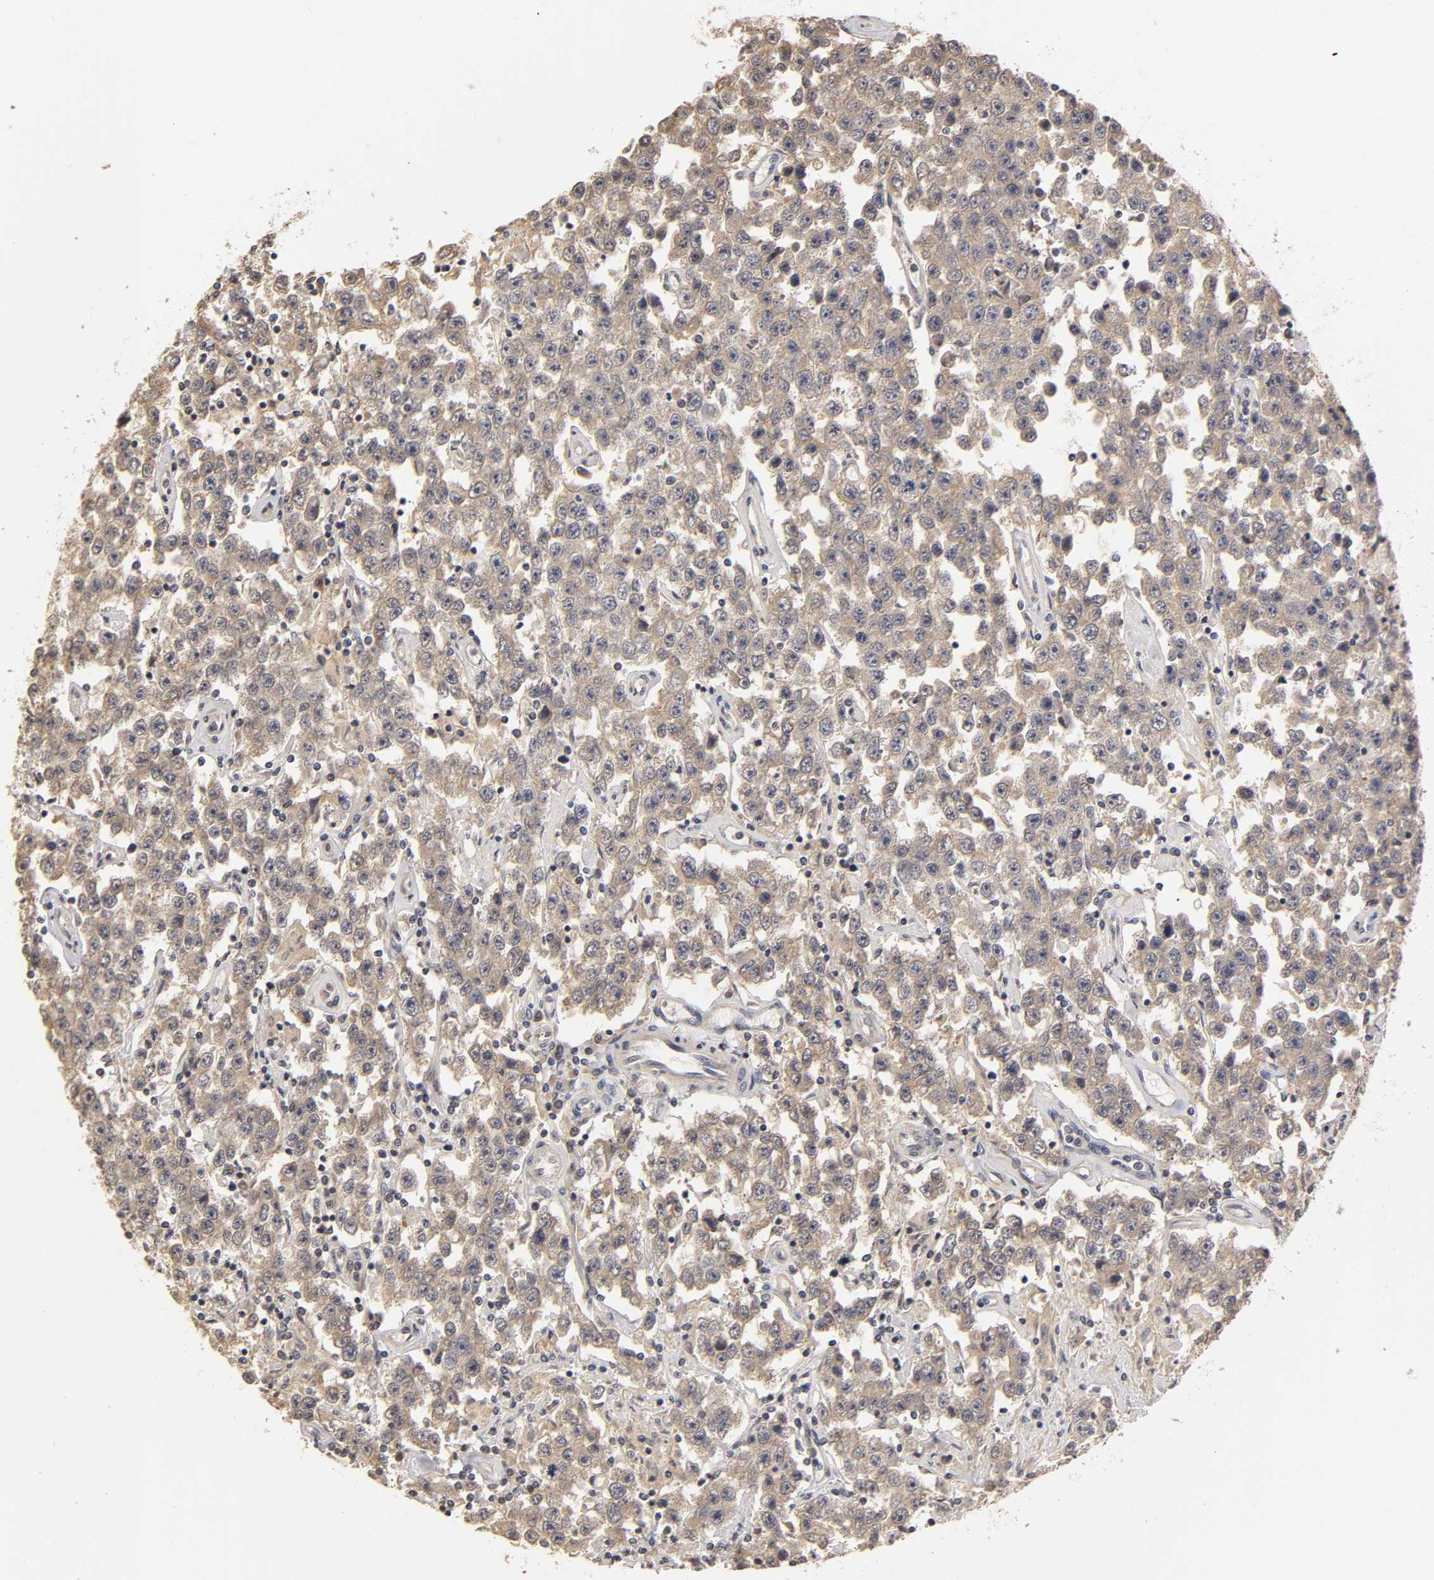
{"staining": {"intensity": "weak", "quantity": ">75%", "location": "cytoplasmic/membranous"}, "tissue": "testis cancer", "cell_type": "Tumor cells", "image_type": "cancer", "snomed": [{"axis": "morphology", "description": "Seminoma, NOS"}, {"axis": "topography", "description": "Testis"}], "caption": "Immunohistochemistry image of human testis cancer stained for a protein (brown), which demonstrates low levels of weak cytoplasmic/membranous staining in approximately >75% of tumor cells.", "gene": "PDE5A", "patient": {"sex": "male", "age": 52}}